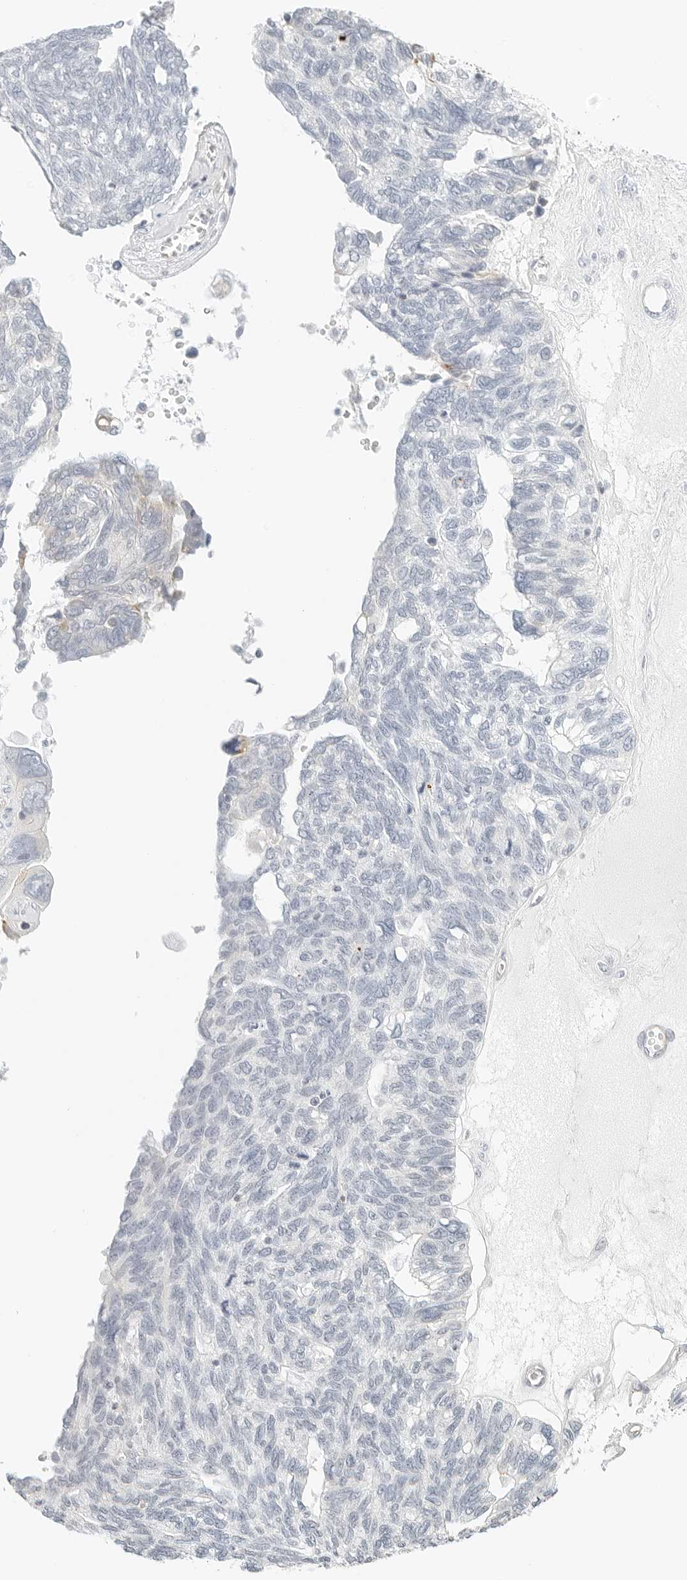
{"staining": {"intensity": "negative", "quantity": "none", "location": "none"}, "tissue": "ovarian cancer", "cell_type": "Tumor cells", "image_type": "cancer", "snomed": [{"axis": "morphology", "description": "Cystadenocarcinoma, serous, NOS"}, {"axis": "topography", "description": "Ovary"}], "caption": "Tumor cells show no significant protein positivity in ovarian serous cystadenocarcinoma.", "gene": "IQCC", "patient": {"sex": "female", "age": 79}}